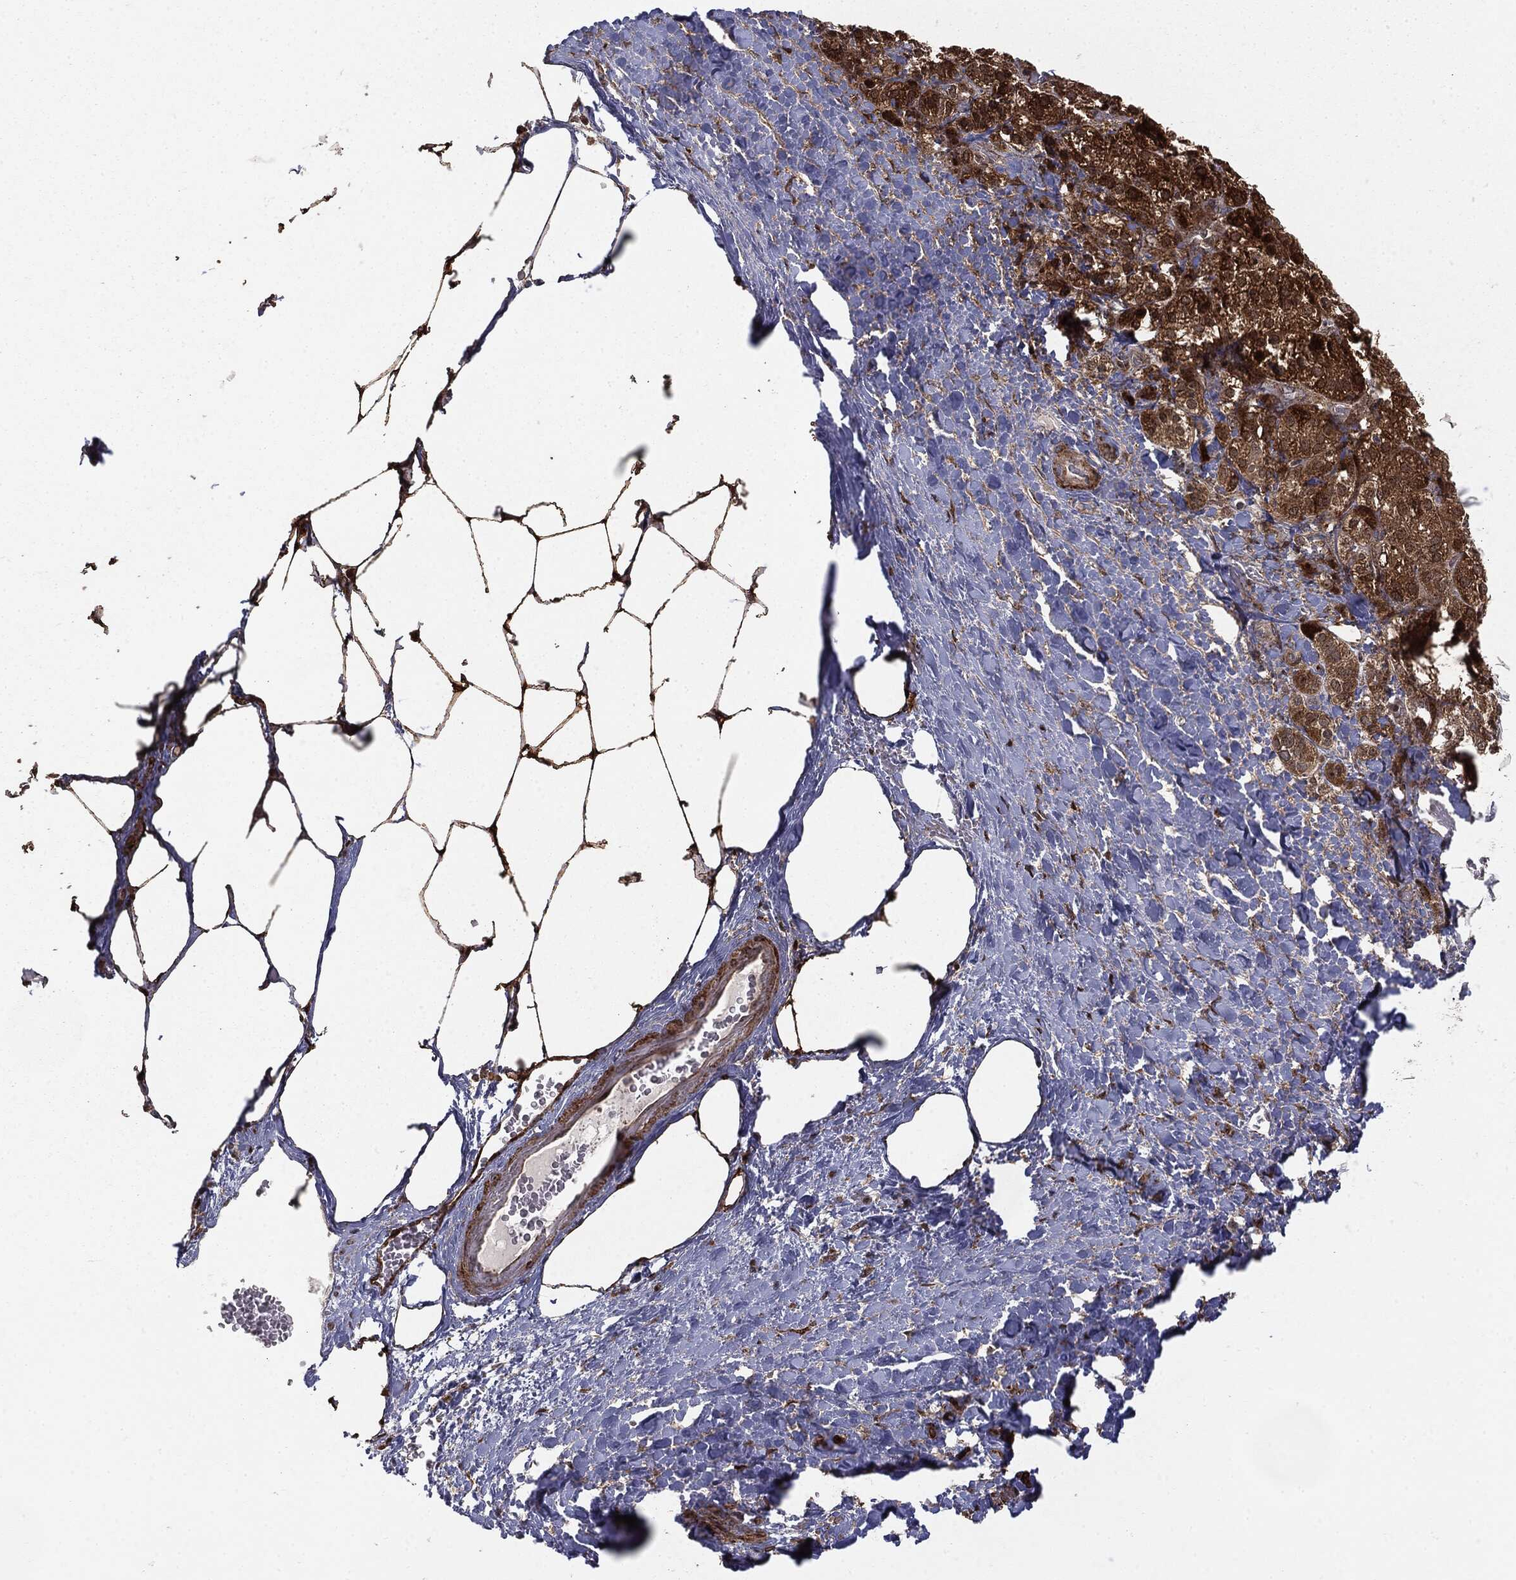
{"staining": {"intensity": "strong", "quantity": ">75%", "location": "cytoplasmic/membranous"}, "tissue": "adrenal gland", "cell_type": "Glandular cells", "image_type": "normal", "snomed": [{"axis": "morphology", "description": "Normal tissue, NOS"}, {"axis": "topography", "description": "Adrenal gland"}], "caption": "An image of adrenal gland stained for a protein exhibits strong cytoplasmic/membranous brown staining in glandular cells. (DAB IHC with brightfield microscopy, high magnification).", "gene": "PTEN", "patient": {"sex": "male", "age": 57}}